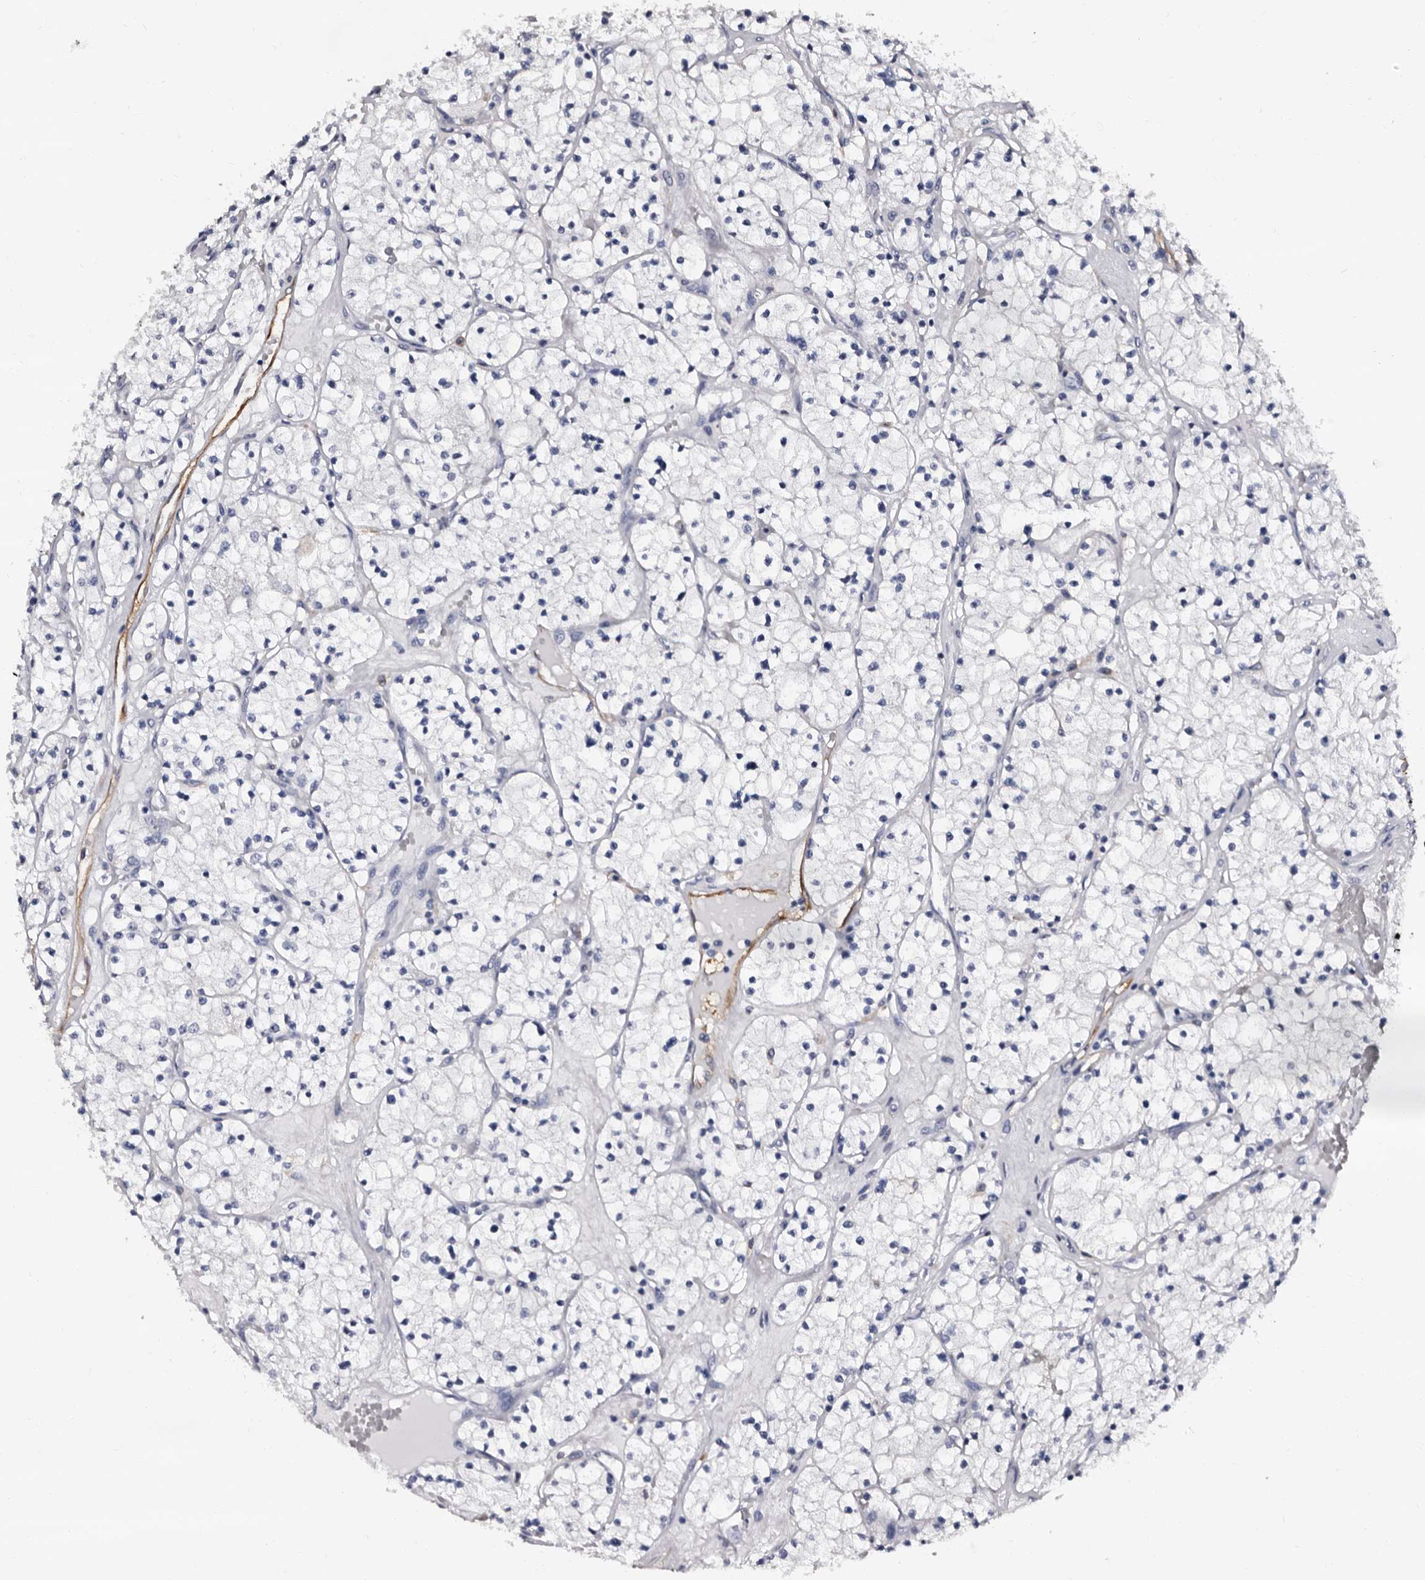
{"staining": {"intensity": "negative", "quantity": "none", "location": "none"}, "tissue": "renal cancer", "cell_type": "Tumor cells", "image_type": "cancer", "snomed": [{"axis": "morphology", "description": "Normal tissue, NOS"}, {"axis": "morphology", "description": "Adenocarcinoma, NOS"}, {"axis": "topography", "description": "Kidney"}], "caption": "The micrograph displays no staining of tumor cells in renal cancer. (DAB (3,3'-diaminobenzidine) immunohistochemistry (IHC) visualized using brightfield microscopy, high magnification).", "gene": "EPB41L3", "patient": {"sex": "male", "age": 68}}